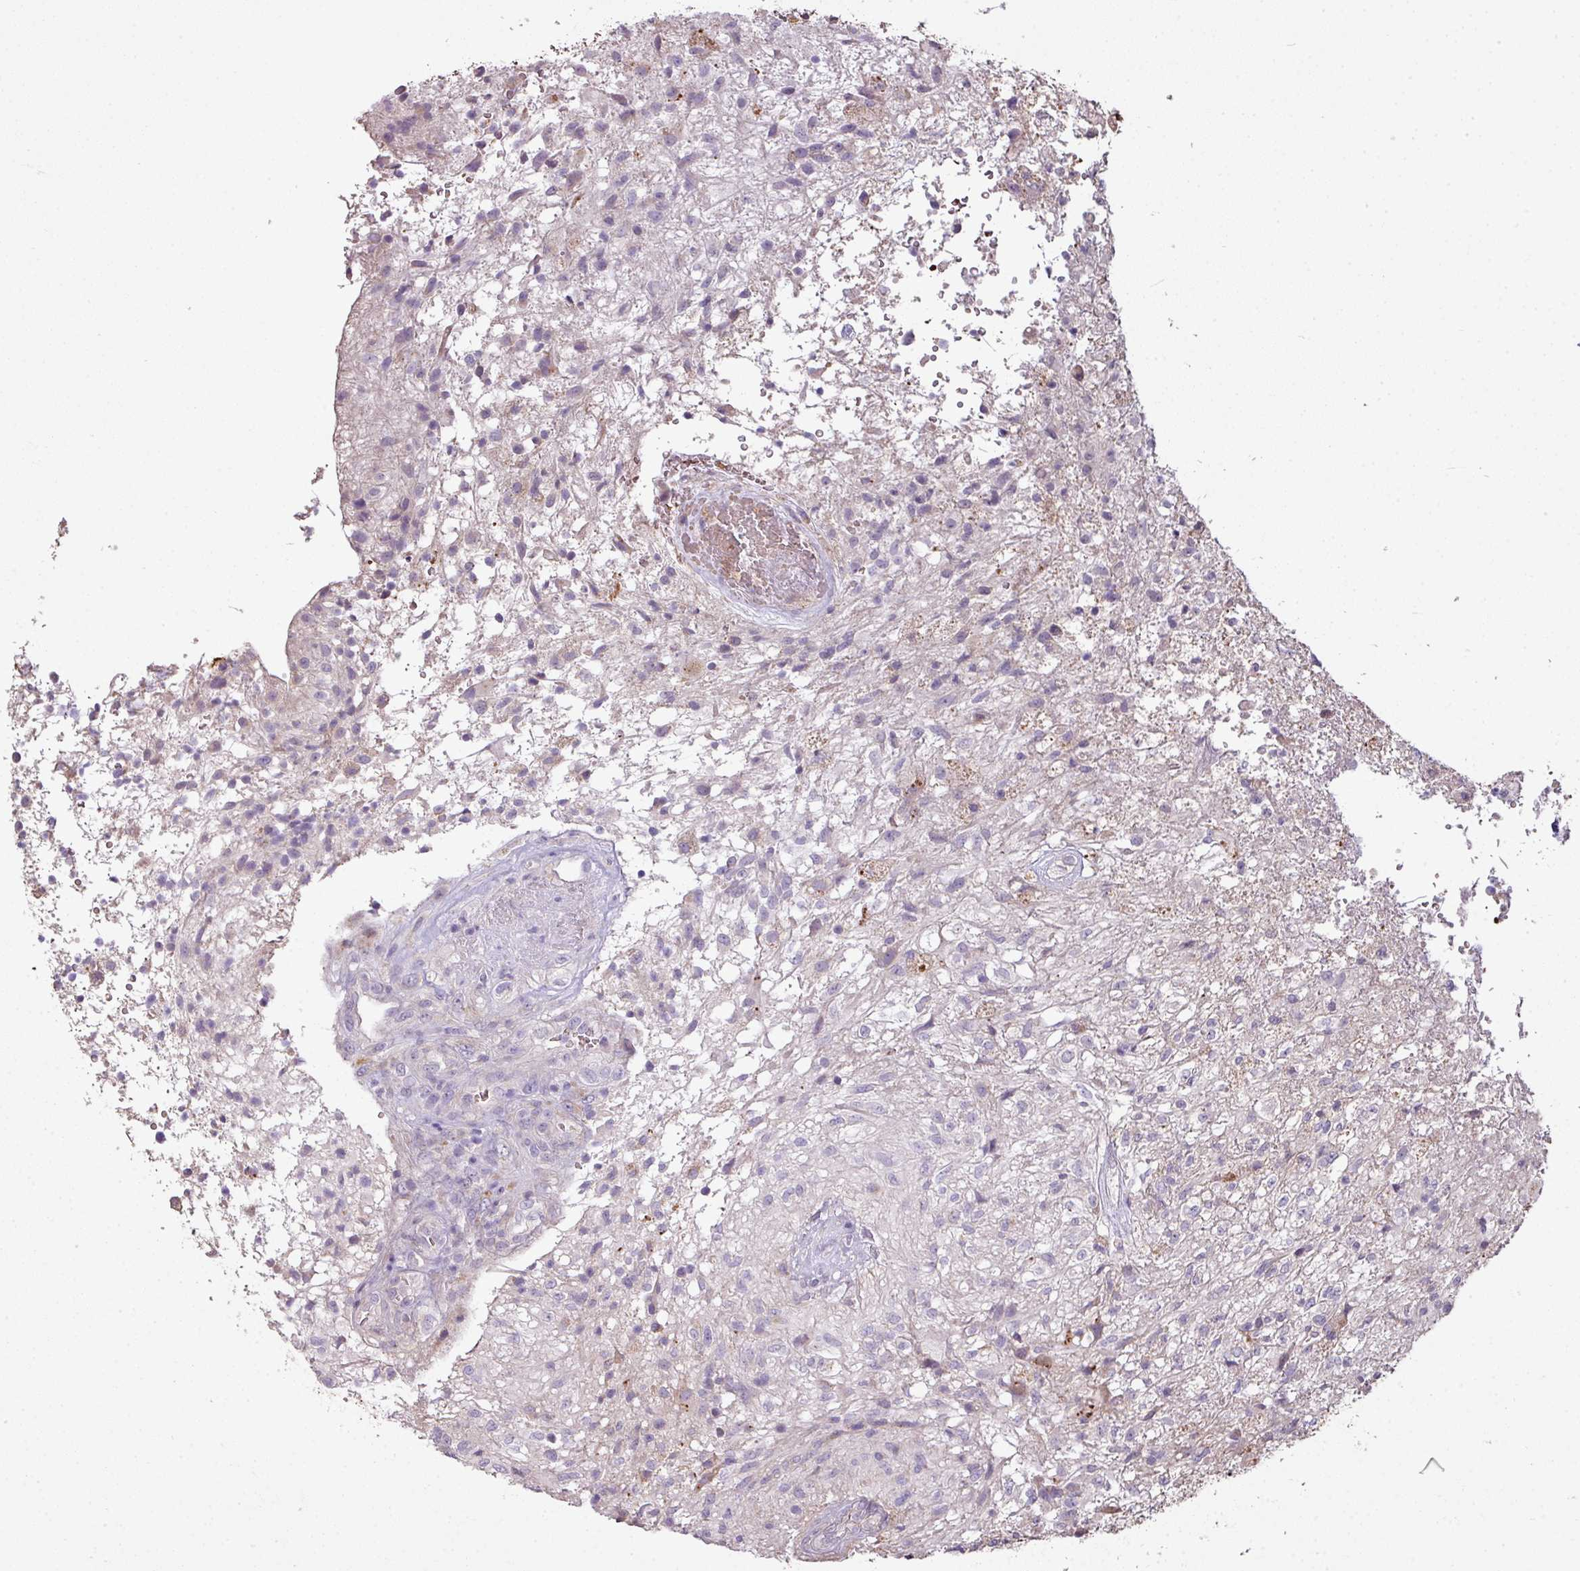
{"staining": {"intensity": "negative", "quantity": "none", "location": "none"}, "tissue": "glioma", "cell_type": "Tumor cells", "image_type": "cancer", "snomed": [{"axis": "morphology", "description": "Glioma, malignant, High grade"}, {"axis": "topography", "description": "Brain"}], "caption": "Tumor cells are negative for brown protein staining in glioma.", "gene": "NHSL2", "patient": {"sex": "male", "age": 56}}